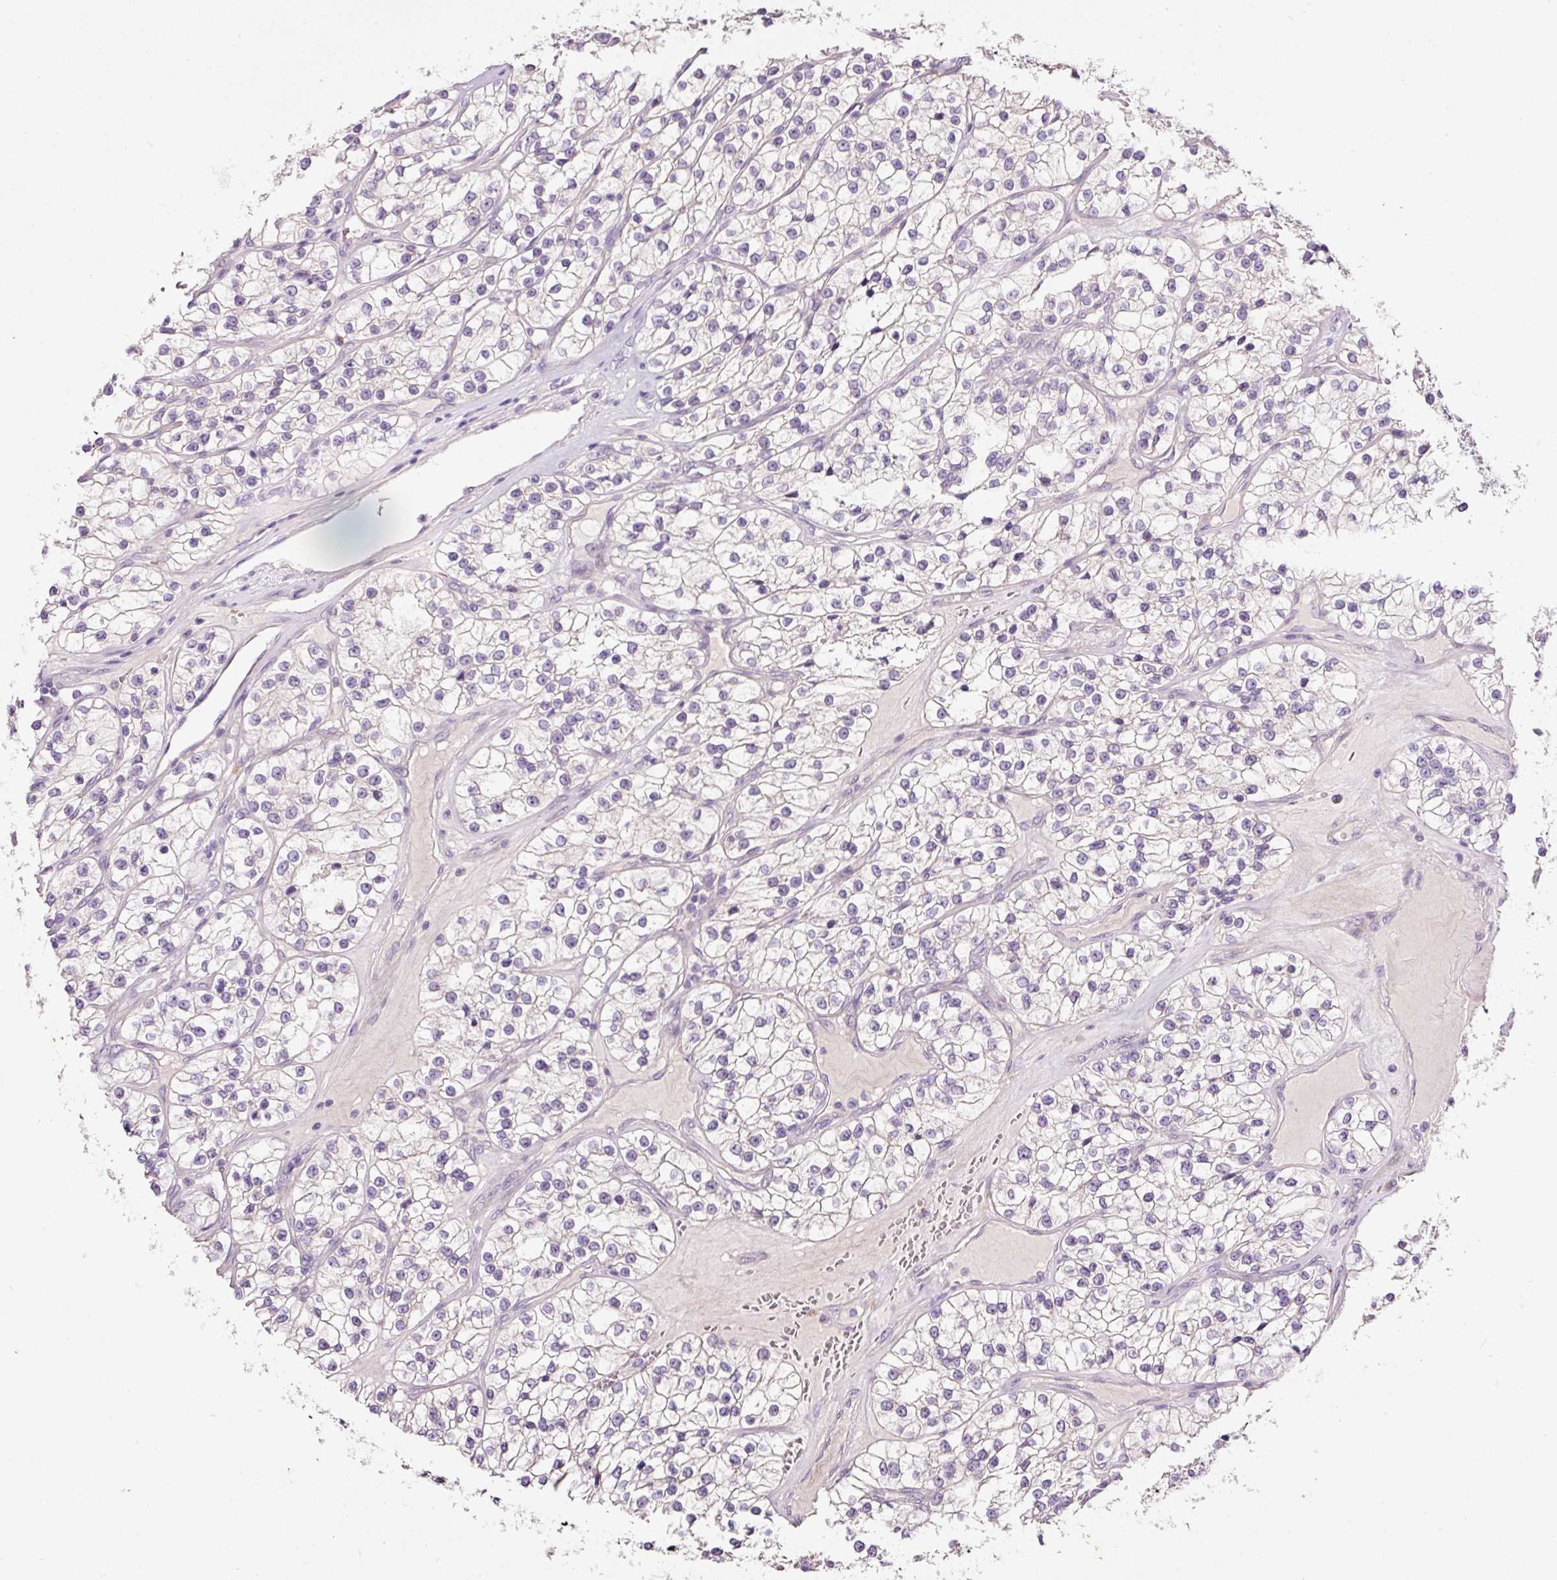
{"staining": {"intensity": "negative", "quantity": "none", "location": "none"}, "tissue": "renal cancer", "cell_type": "Tumor cells", "image_type": "cancer", "snomed": [{"axis": "morphology", "description": "Adenocarcinoma, NOS"}, {"axis": "topography", "description": "Kidney"}], "caption": "The immunohistochemistry micrograph has no significant expression in tumor cells of renal cancer tissue.", "gene": "TENT5C", "patient": {"sex": "female", "age": 57}}